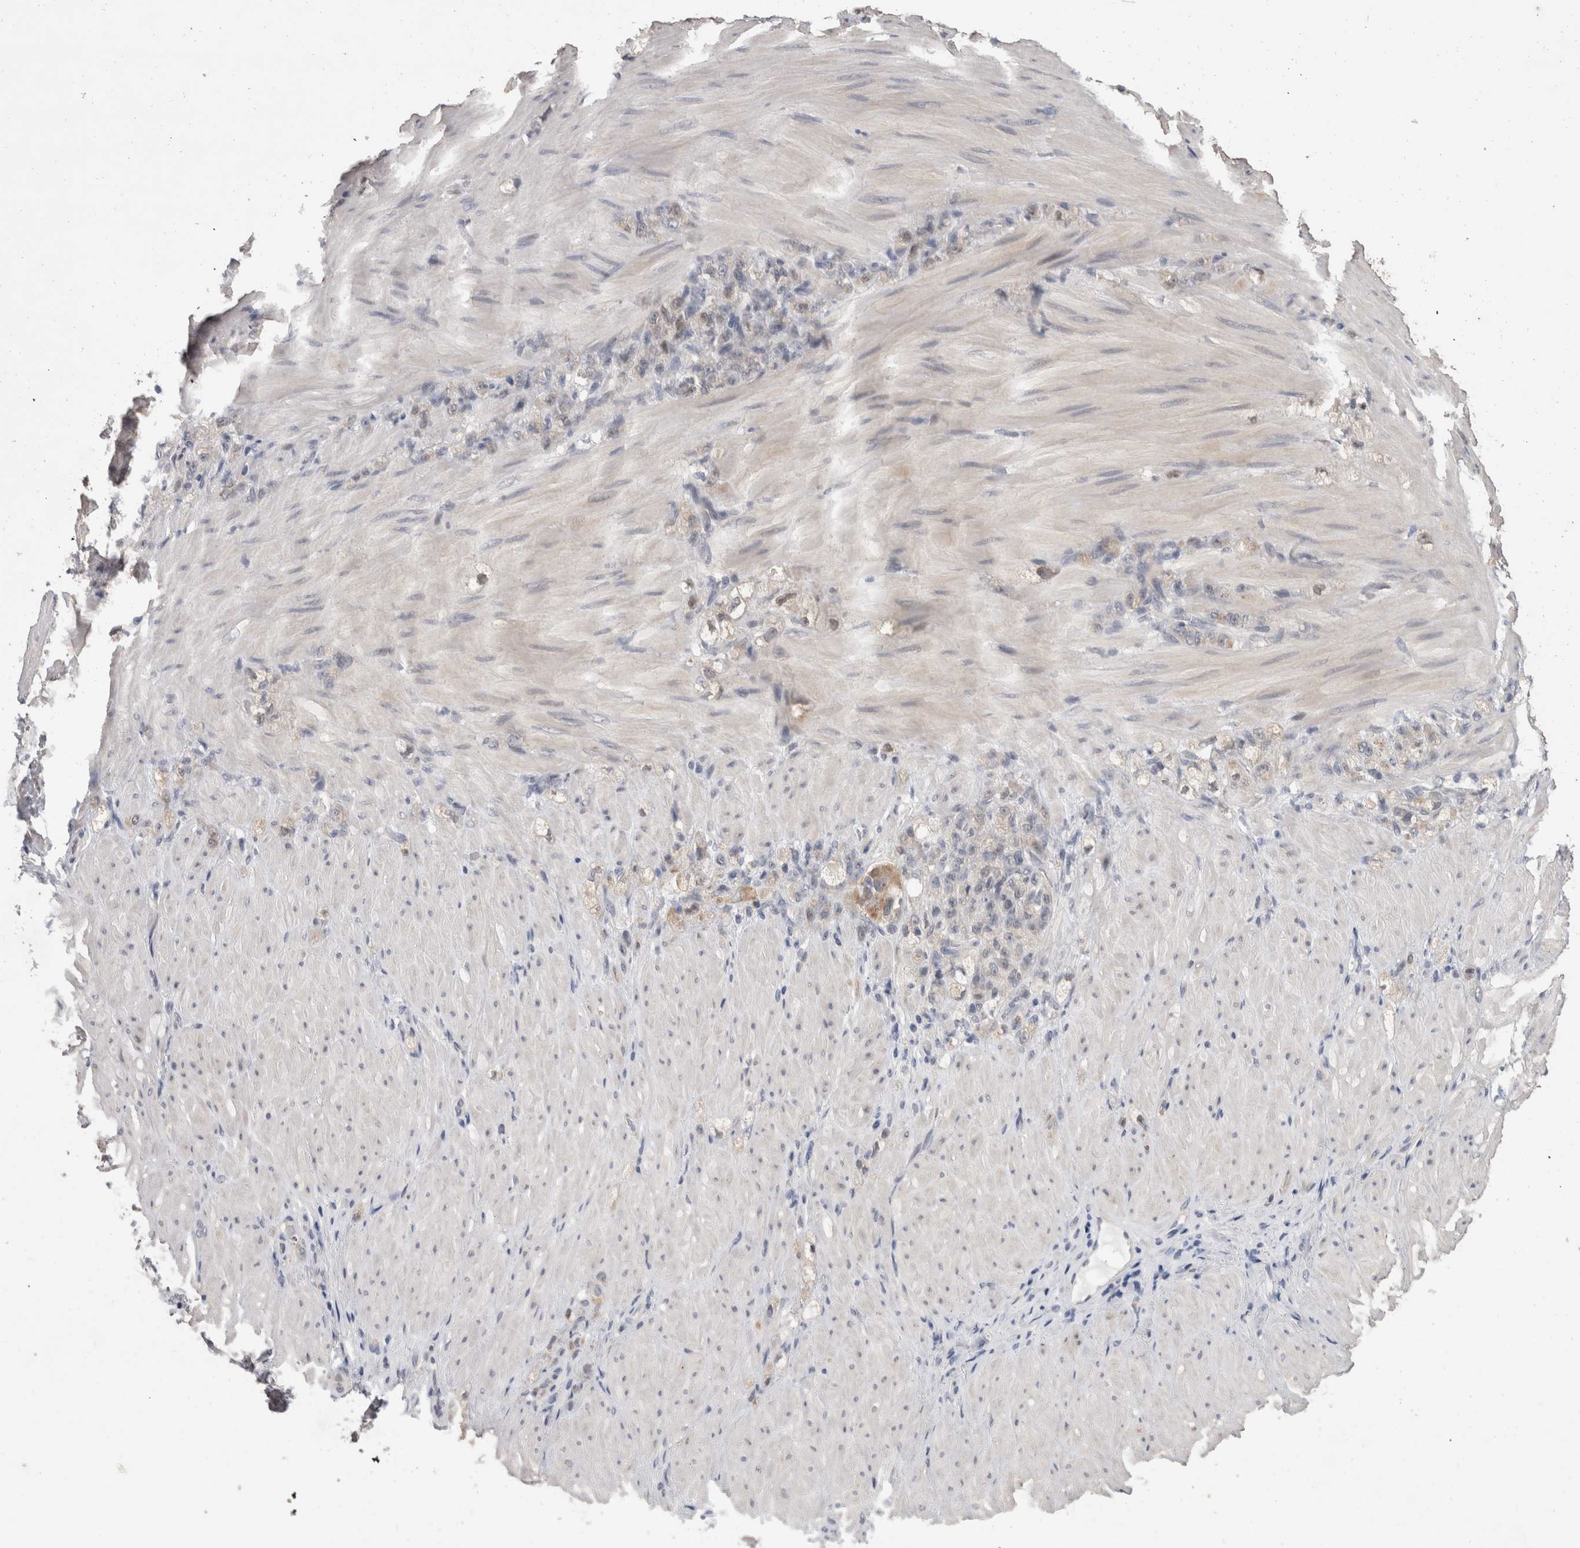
{"staining": {"intensity": "negative", "quantity": "none", "location": "none"}, "tissue": "stomach cancer", "cell_type": "Tumor cells", "image_type": "cancer", "snomed": [{"axis": "morphology", "description": "Normal tissue, NOS"}, {"axis": "morphology", "description": "Adenocarcinoma, NOS"}, {"axis": "topography", "description": "Stomach"}], "caption": "Adenocarcinoma (stomach) was stained to show a protein in brown. There is no significant staining in tumor cells.", "gene": "FHOD3", "patient": {"sex": "male", "age": 82}}